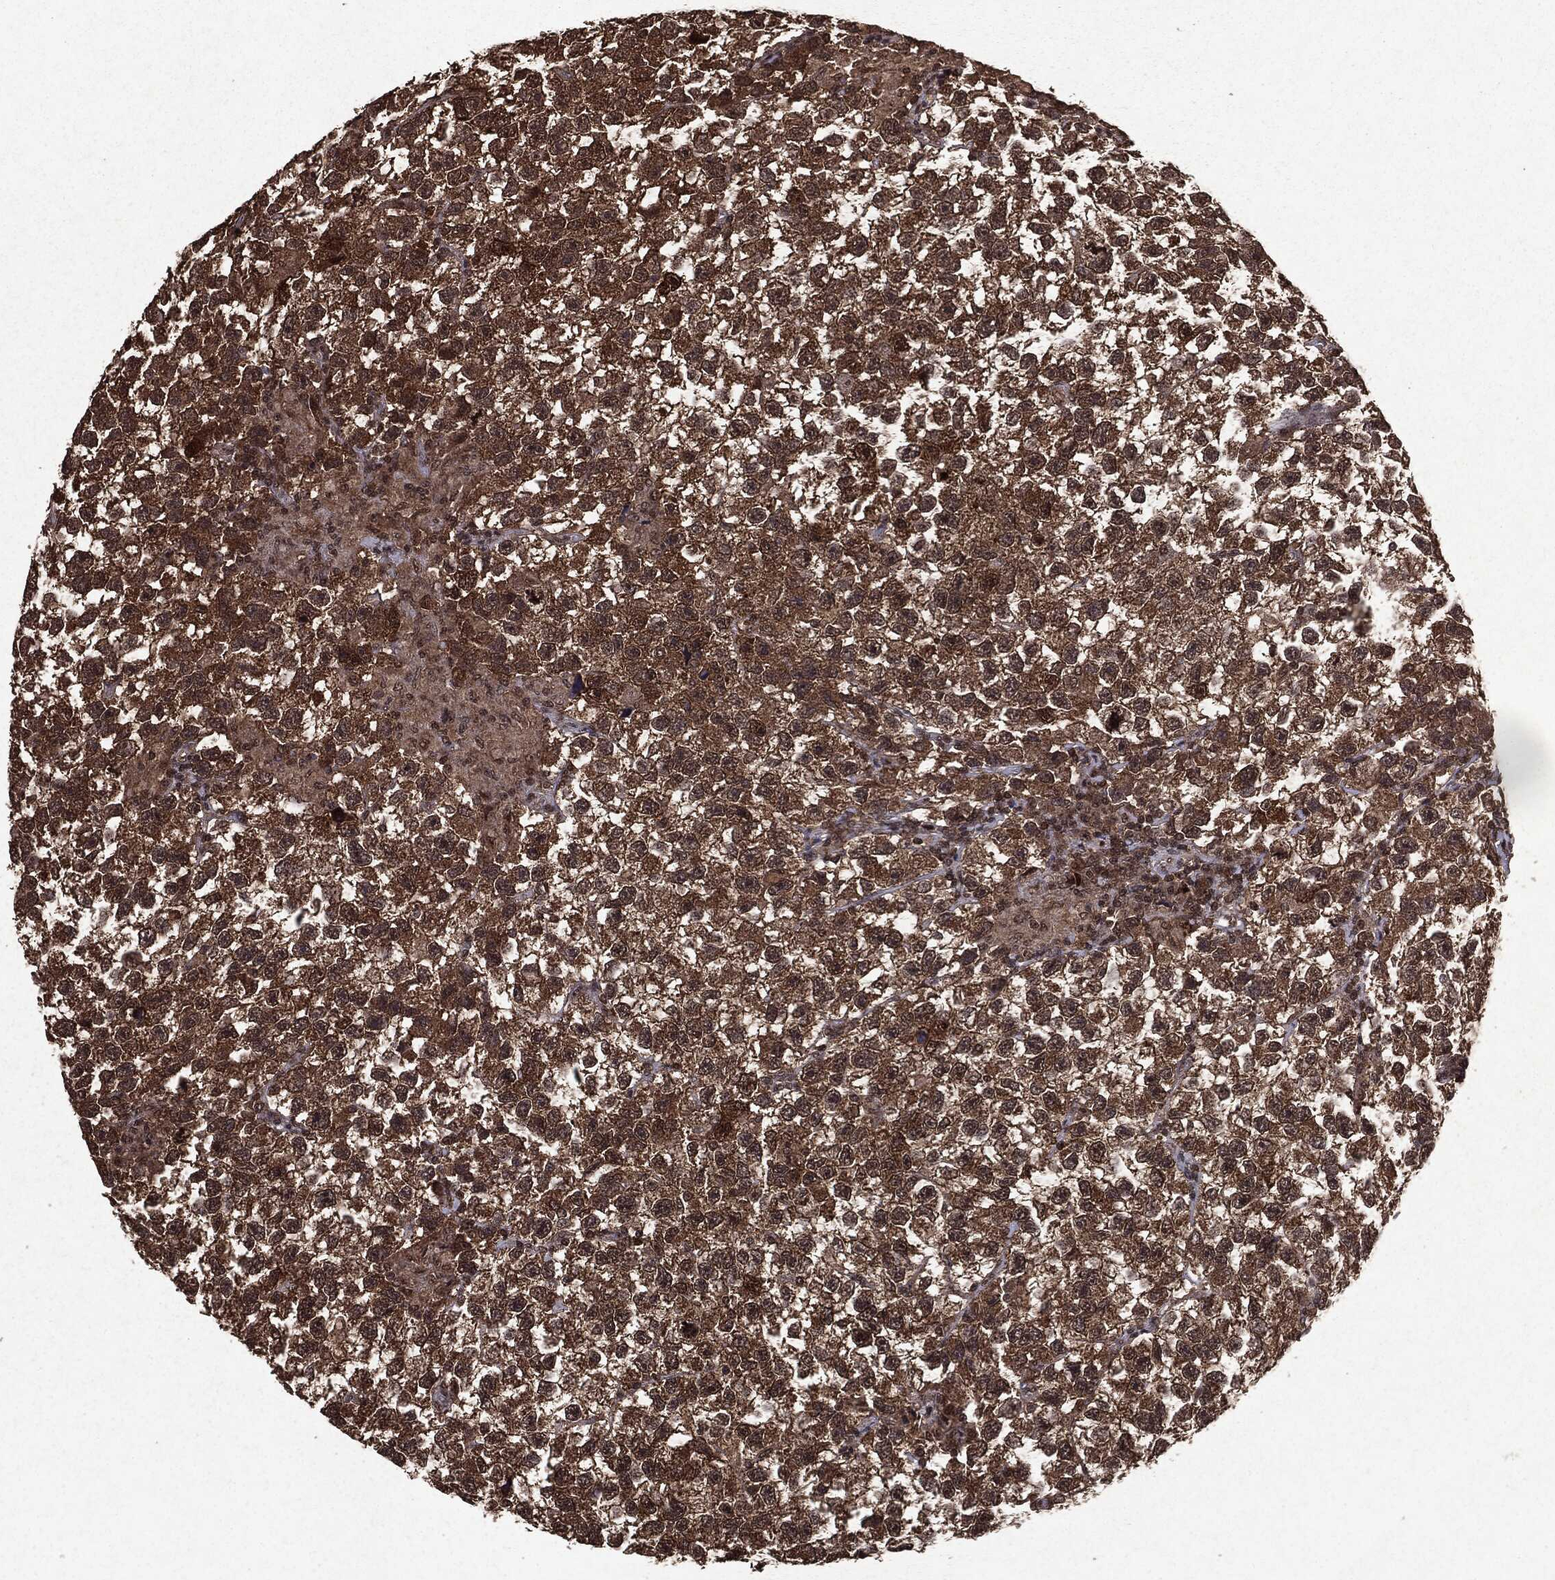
{"staining": {"intensity": "strong", "quantity": ">75%", "location": "cytoplasmic/membranous"}, "tissue": "testis cancer", "cell_type": "Tumor cells", "image_type": "cancer", "snomed": [{"axis": "morphology", "description": "Seminoma, NOS"}, {"axis": "topography", "description": "Testis"}], "caption": "DAB (3,3'-diaminobenzidine) immunohistochemical staining of human testis seminoma demonstrates strong cytoplasmic/membranous protein expression in about >75% of tumor cells.", "gene": "PEBP1", "patient": {"sex": "male", "age": 26}}